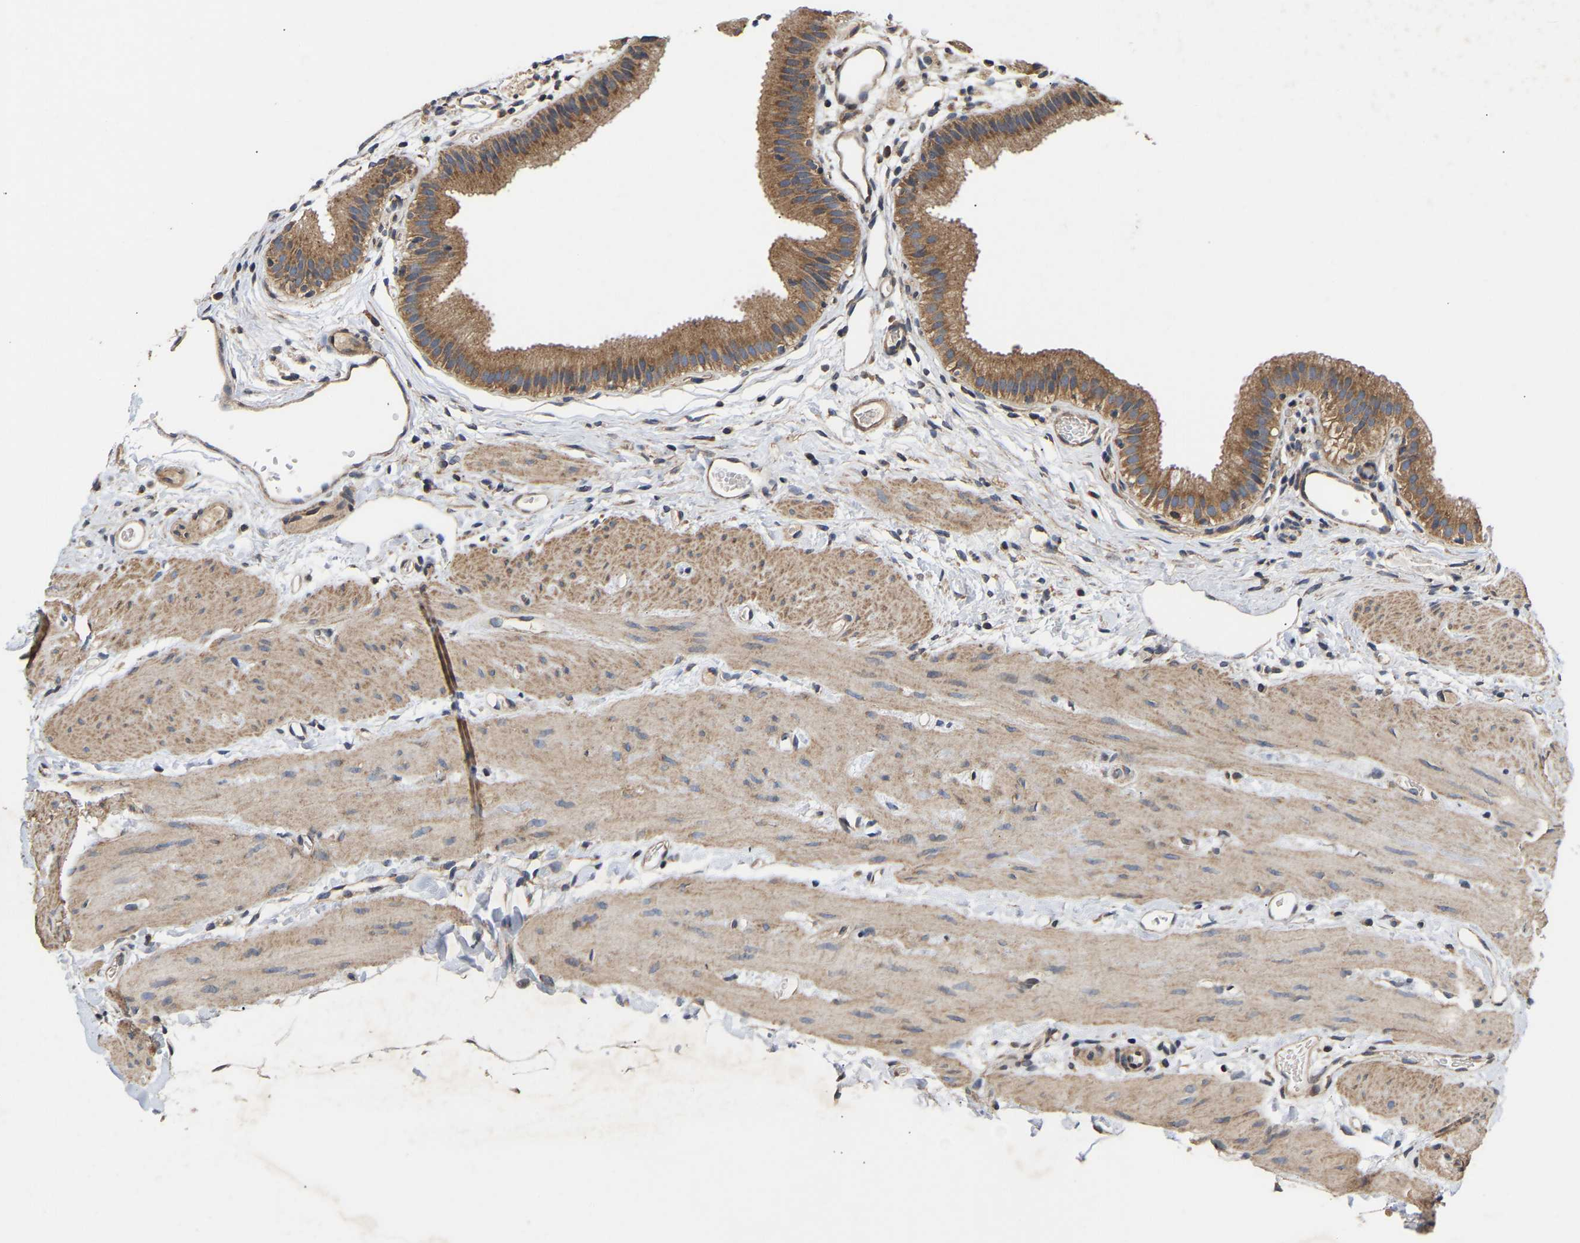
{"staining": {"intensity": "moderate", "quantity": ">75%", "location": "cytoplasmic/membranous"}, "tissue": "gallbladder", "cell_type": "Glandular cells", "image_type": "normal", "snomed": [{"axis": "morphology", "description": "Normal tissue, NOS"}, {"axis": "topography", "description": "Gallbladder"}], "caption": "Gallbladder stained for a protein exhibits moderate cytoplasmic/membranous positivity in glandular cells. Immunohistochemistry (ihc) stains the protein of interest in brown and the nuclei are stained blue.", "gene": "AIMP2", "patient": {"sex": "female", "age": 26}}